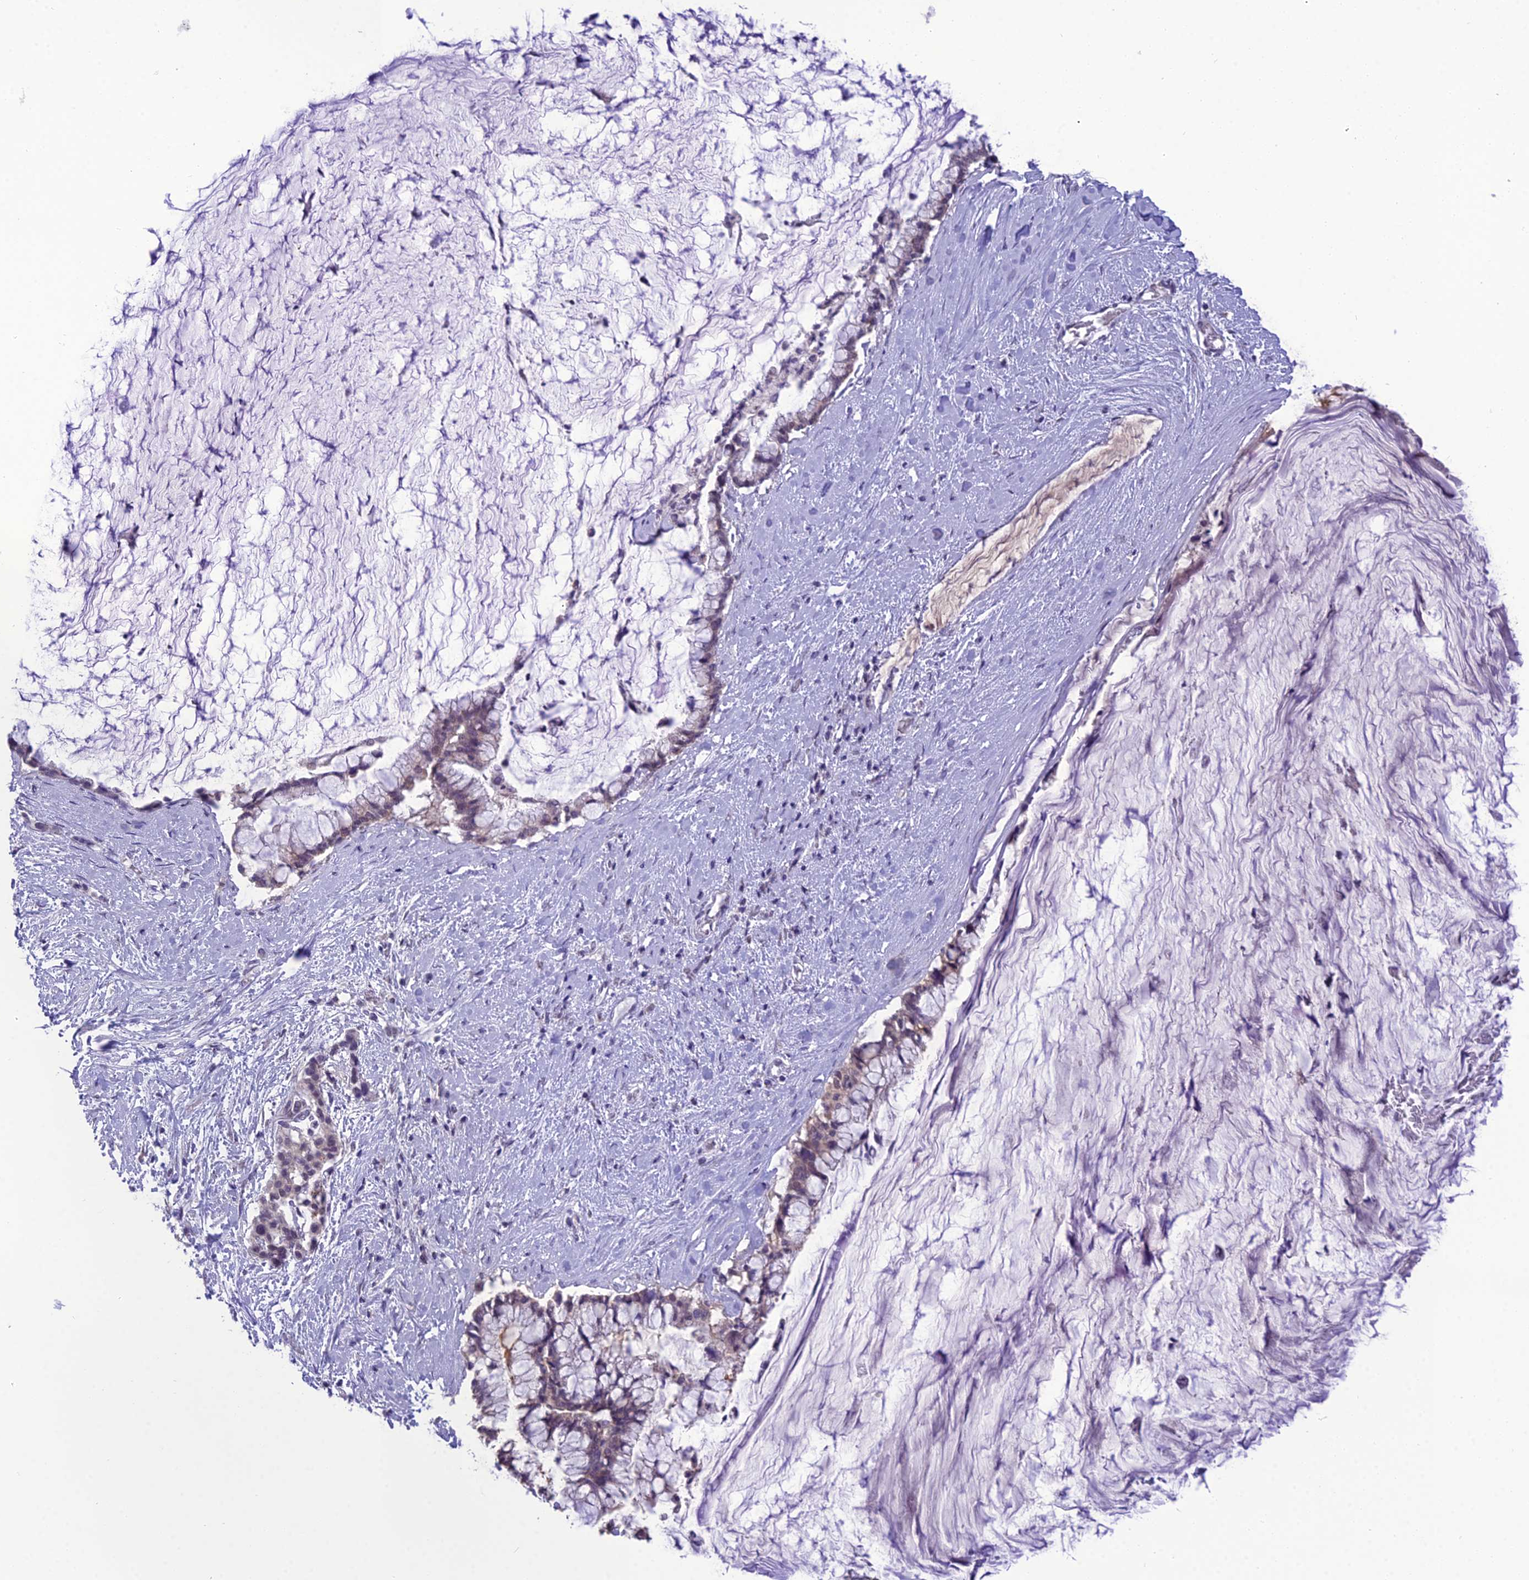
{"staining": {"intensity": "weak", "quantity": "<25%", "location": "cytoplasmic/membranous"}, "tissue": "pancreatic cancer", "cell_type": "Tumor cells", "image_type": "cancer", "snomed": [{"axis": "morphology", "description": "Adenocarcinoma, NOS"}, {"axis": "topography", "description": "Pancreas"}], "caption": "The immunohistochemistry image has no significant positivity in tumor cells of pancreatic cancer tissue.", "gene": "SH3RF3", "patient": {"sex": "male", "age": 41}}